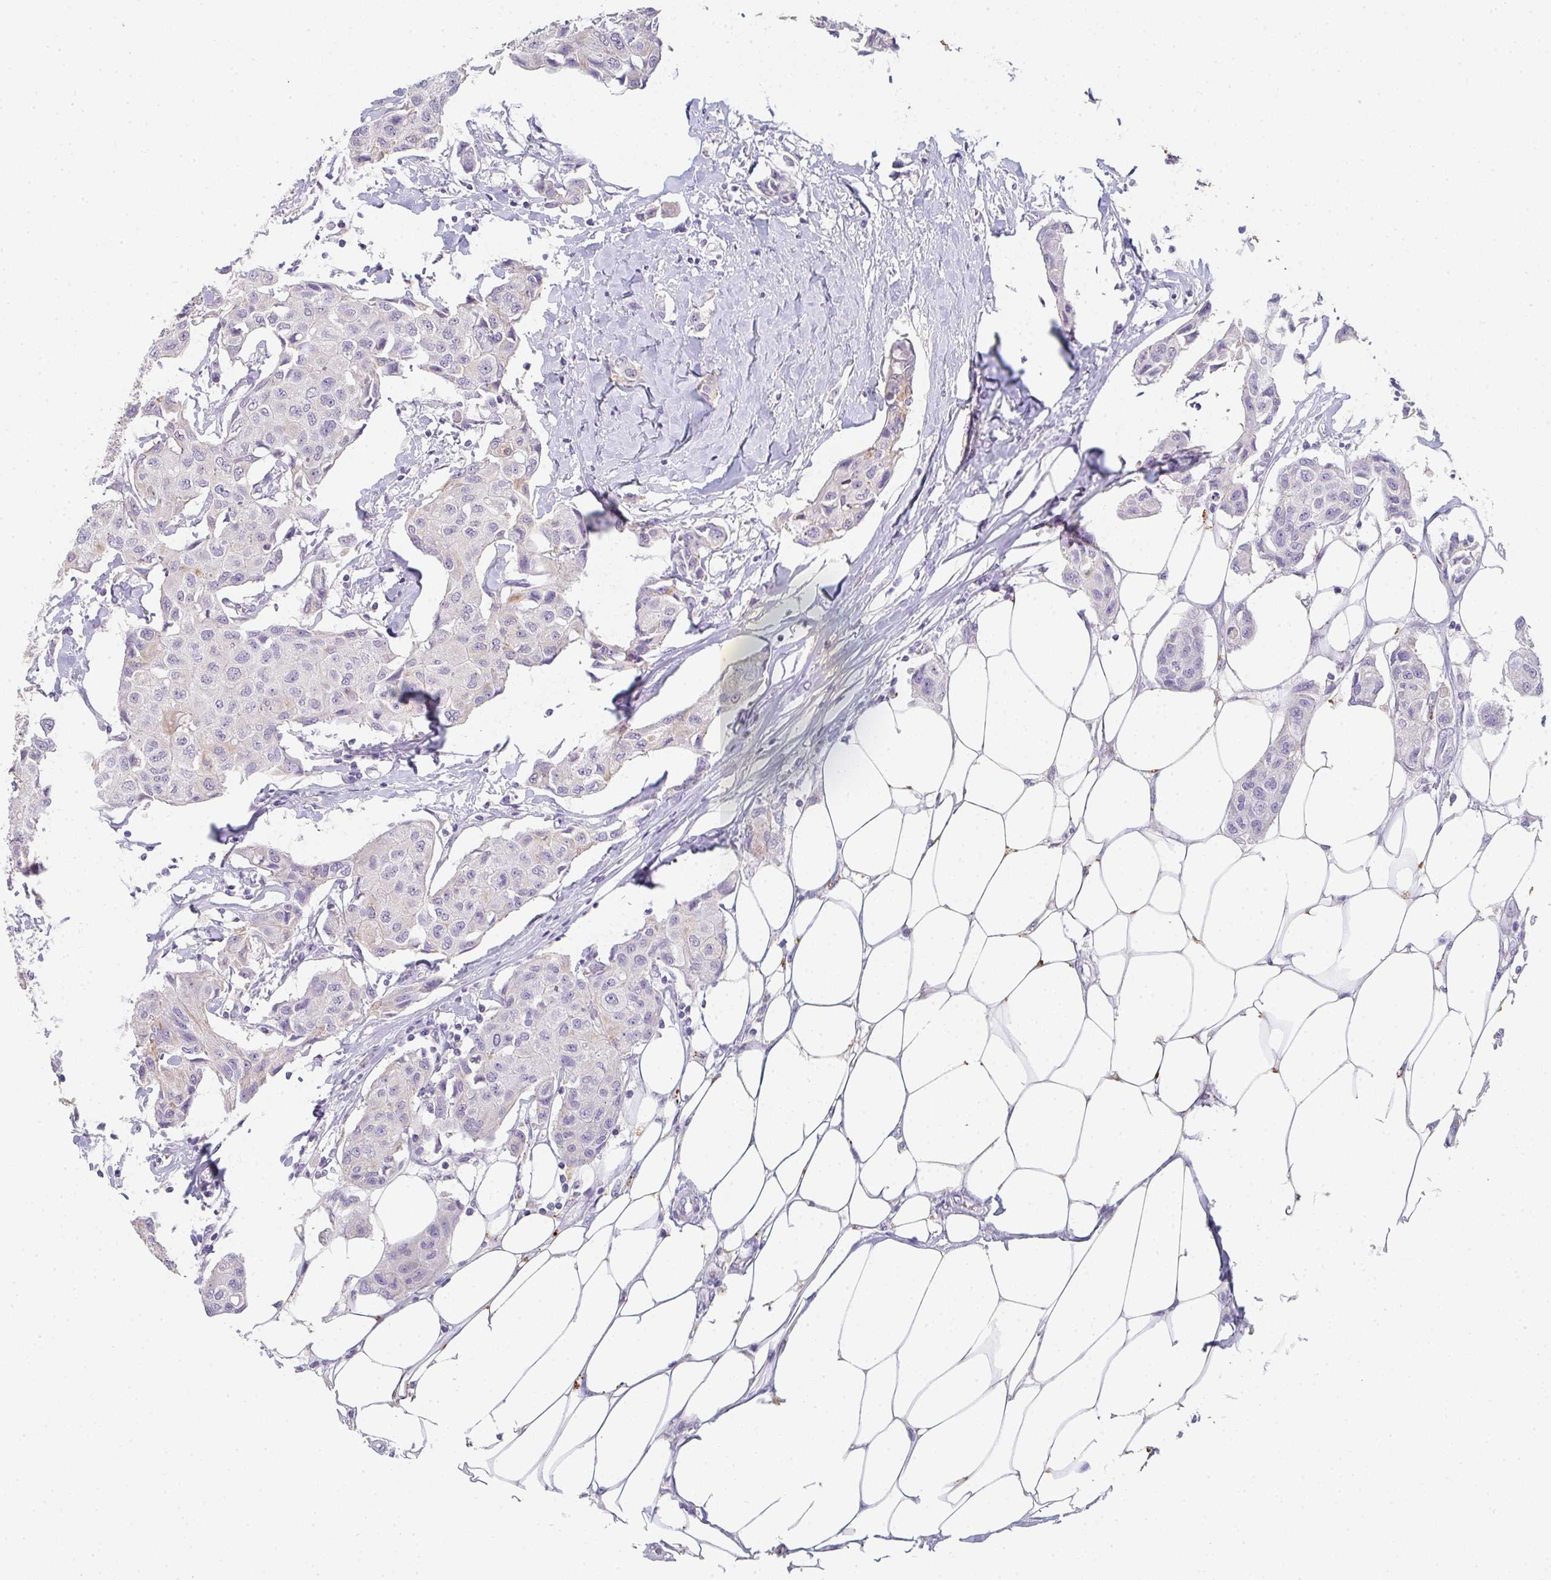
{"staining": {"intensity": "negative", "quantity": "none", "location": "none"}, "tissue": "breast cancer", "cell_type": "Tumor cells", "image_type": "cancer", "snomed": [{"axis": "morphology", "description": "Duct carcinoma"}, {"axis": "topography", "description": "Breast"}, {"axis": "topography", "description": "Lymph node"}], "caption": "The IHC micrograph has no significant expression in tumor cells of breast cancer tissue.", "gene": "C1QTNF8", "patient": {"sex": "female", "age": 80}}